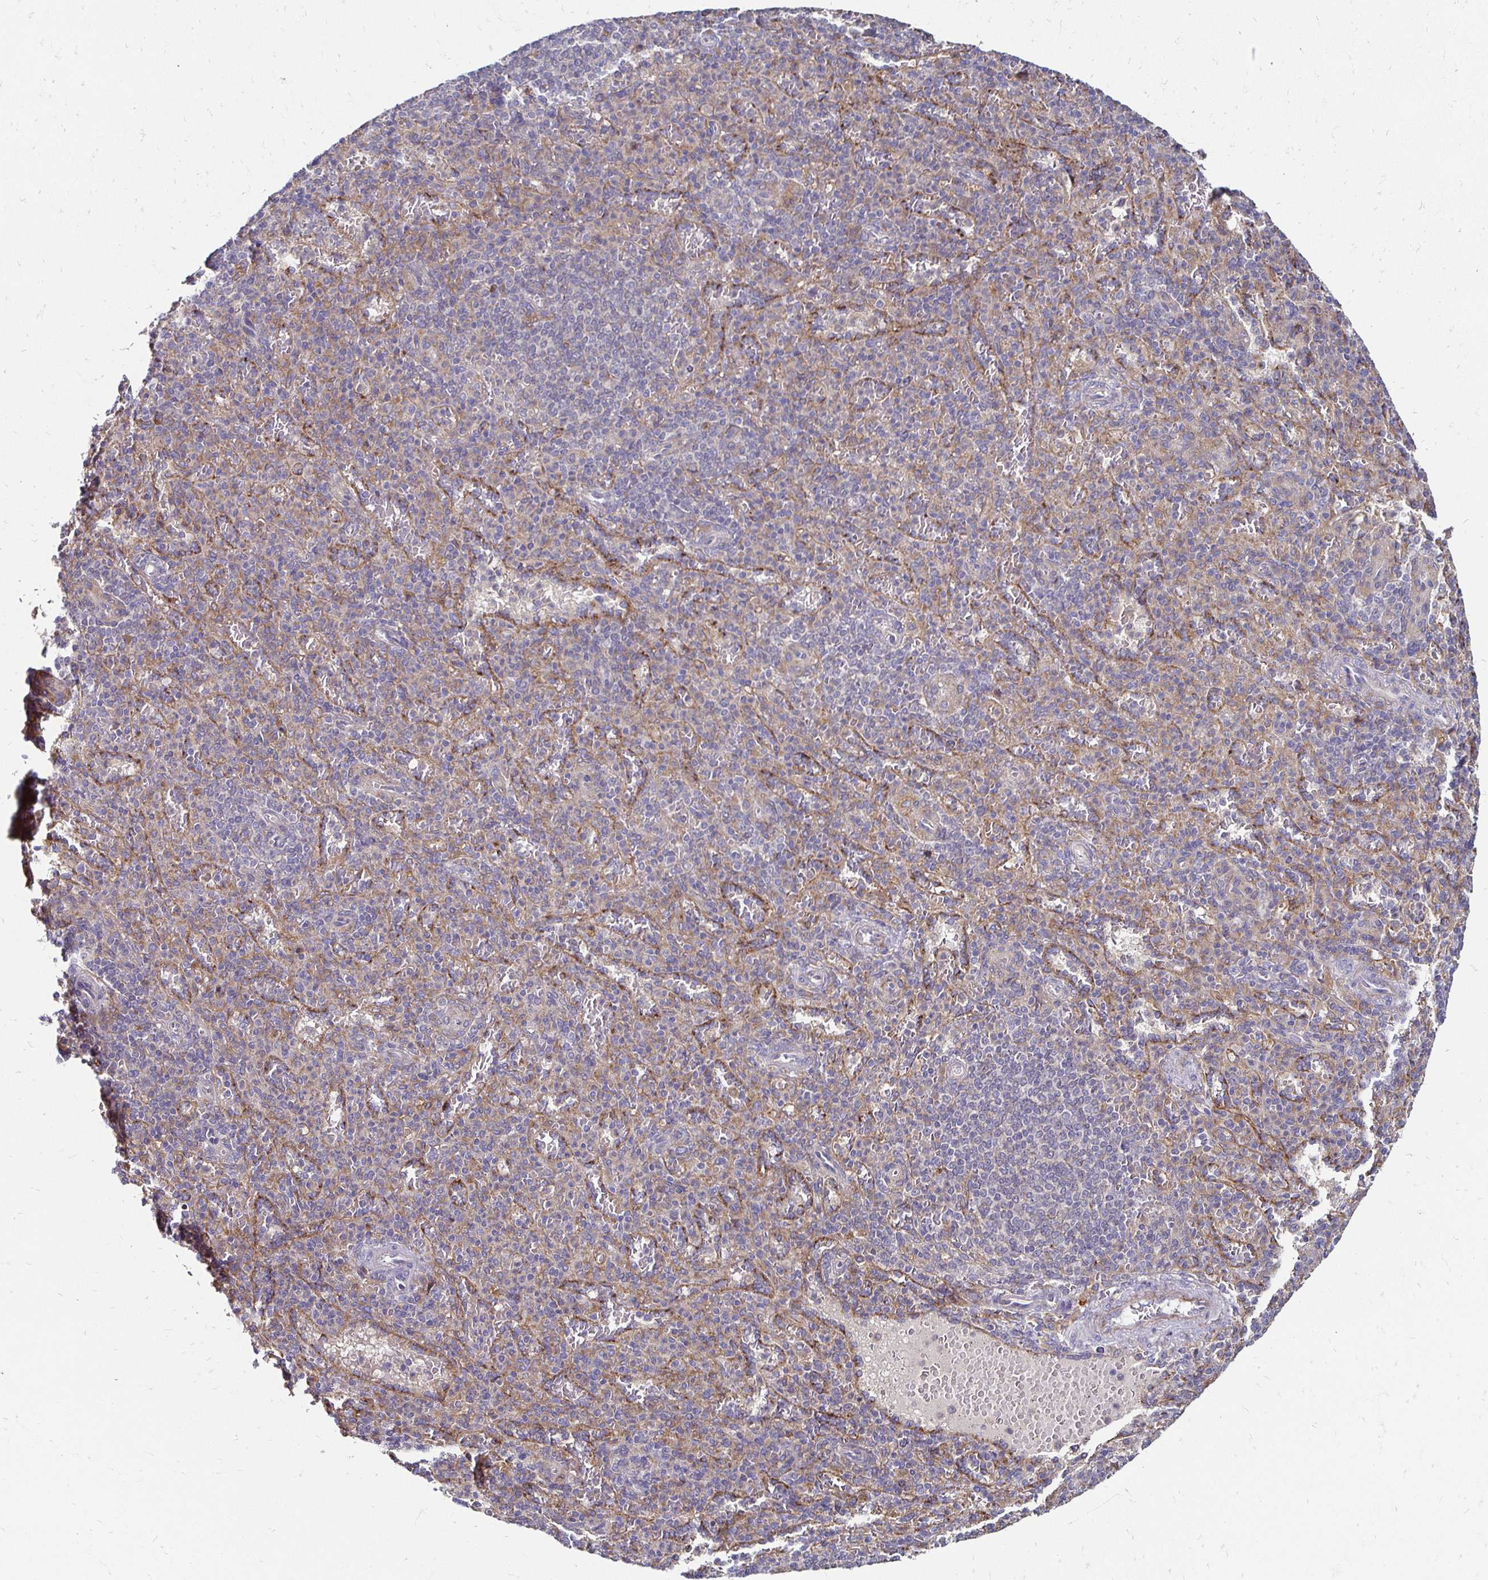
{"staining": {"intensity": "negative", "quantity": "none", "location": "none"}, "tissue": "spleen", "cell_type": "Cells in red pulp", "image_type": "normal", "snomed": [{"axis": "morphology", "description": "Normal tissue, NOS"}, {"axis": "topography", "description": "Spleen"}], "caption": "An IHC micrograph of unremarkable spleen is shown. There is no staining in cells in red pulp of spleen. (Stains: DAB (3,3'-diaminobenzidine) immunohistochemistry with hematoxylin counter stain, Microscopy: brightfield microscopy at high magnification).", "gene": "NCSTN", "patient": {"sex": "female", "age": 74}}